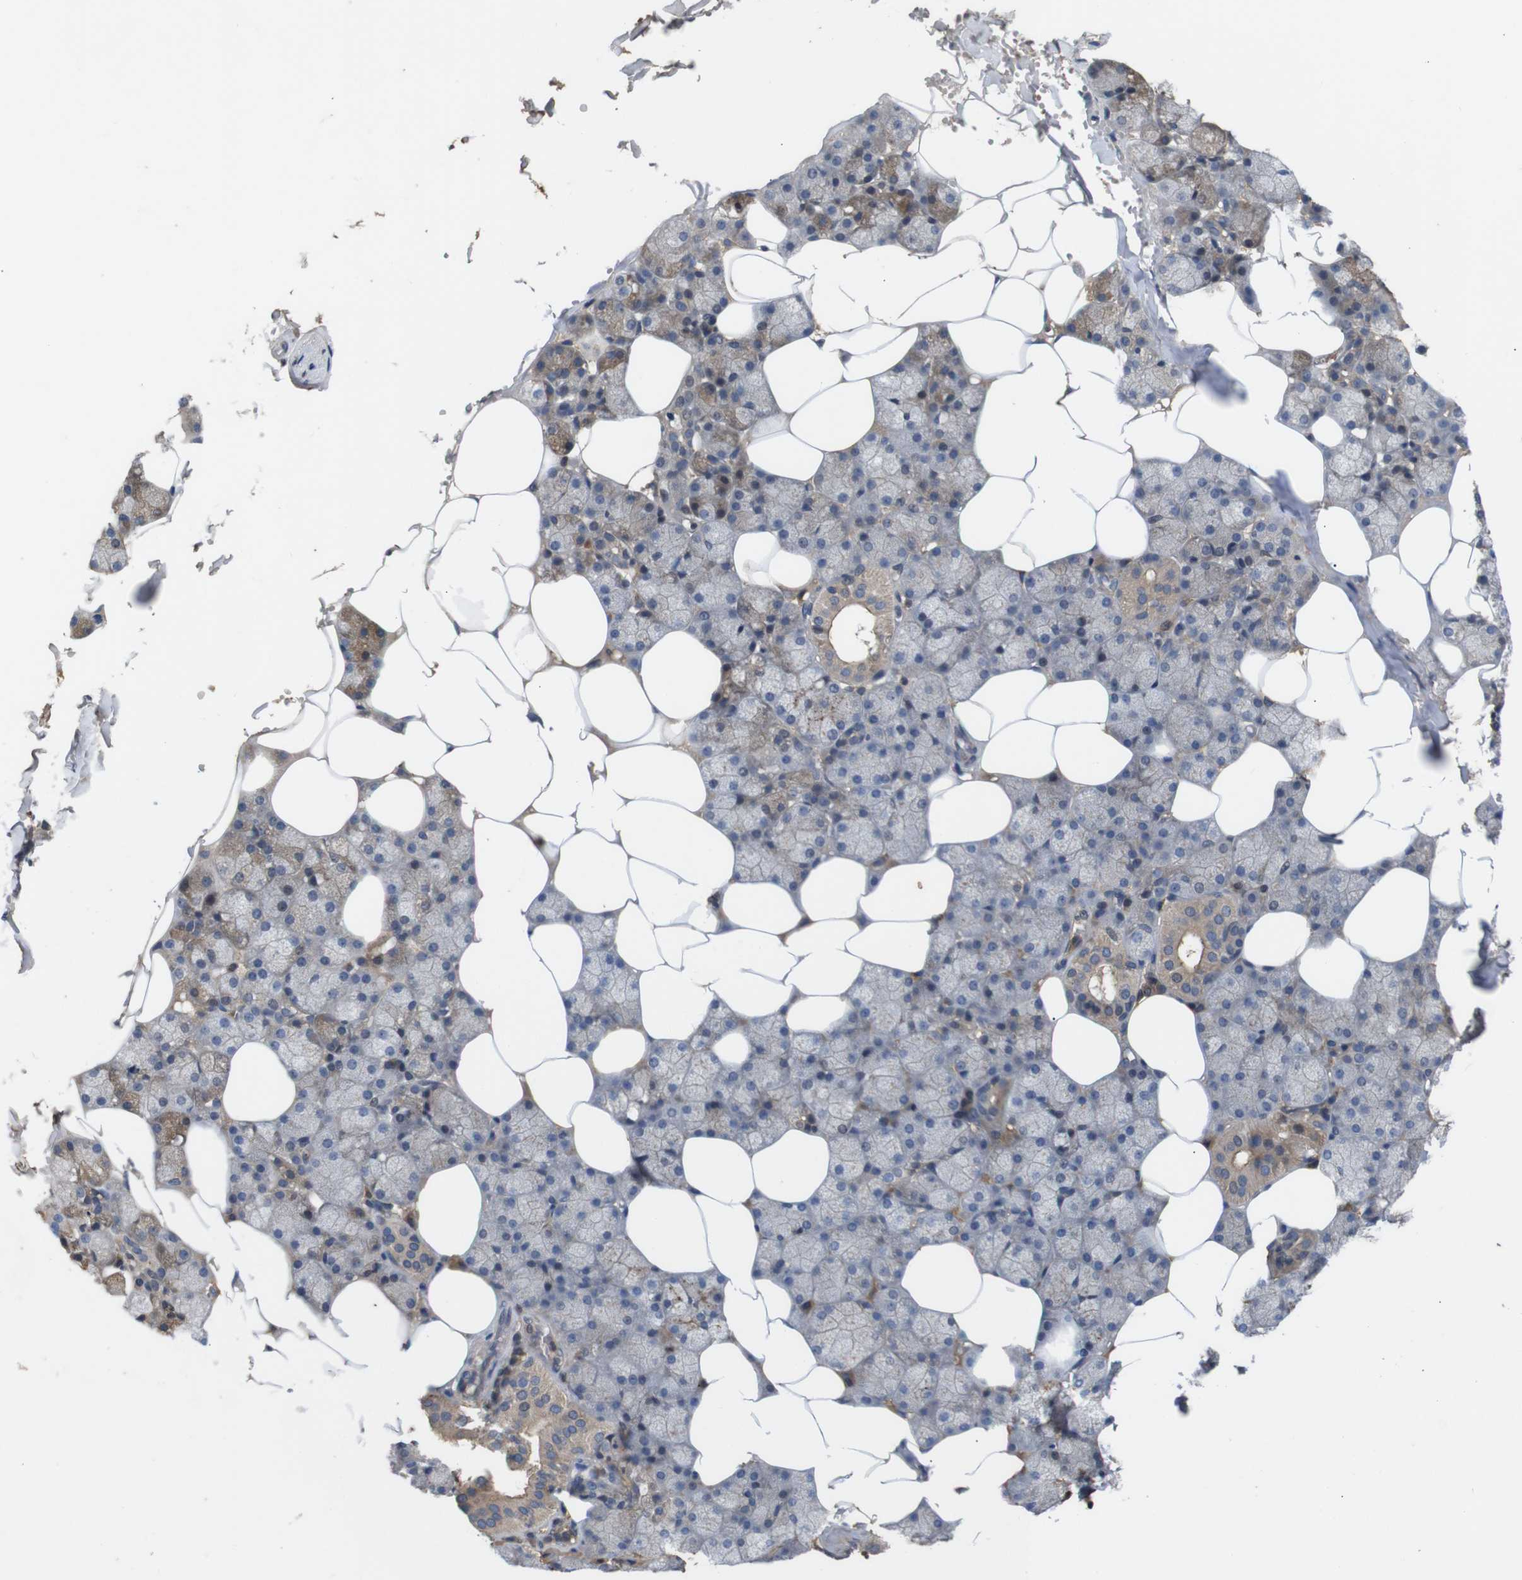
{"staining": {"intensity": "weak", "quantity": "25%-75%", "location": "cytoplasmic/membranous"}, "tissue": "salivary gland", "cell_type": "Glandular cells", "image_type": "normal", "snomed": [{"axis": "morphology", "description": "Normal tissue, NOS"}, {"axis": "topography", "description": "Salivary gland"}], "caption": "About 25%-75% of glandular cells in normal salivary gland reveal weak cytoplasmic/membranous protein positivity as visualized by brown immunohistochemical staining.", "gene": "PTPN1", "patient": {"sex": "male", "age": 62}}